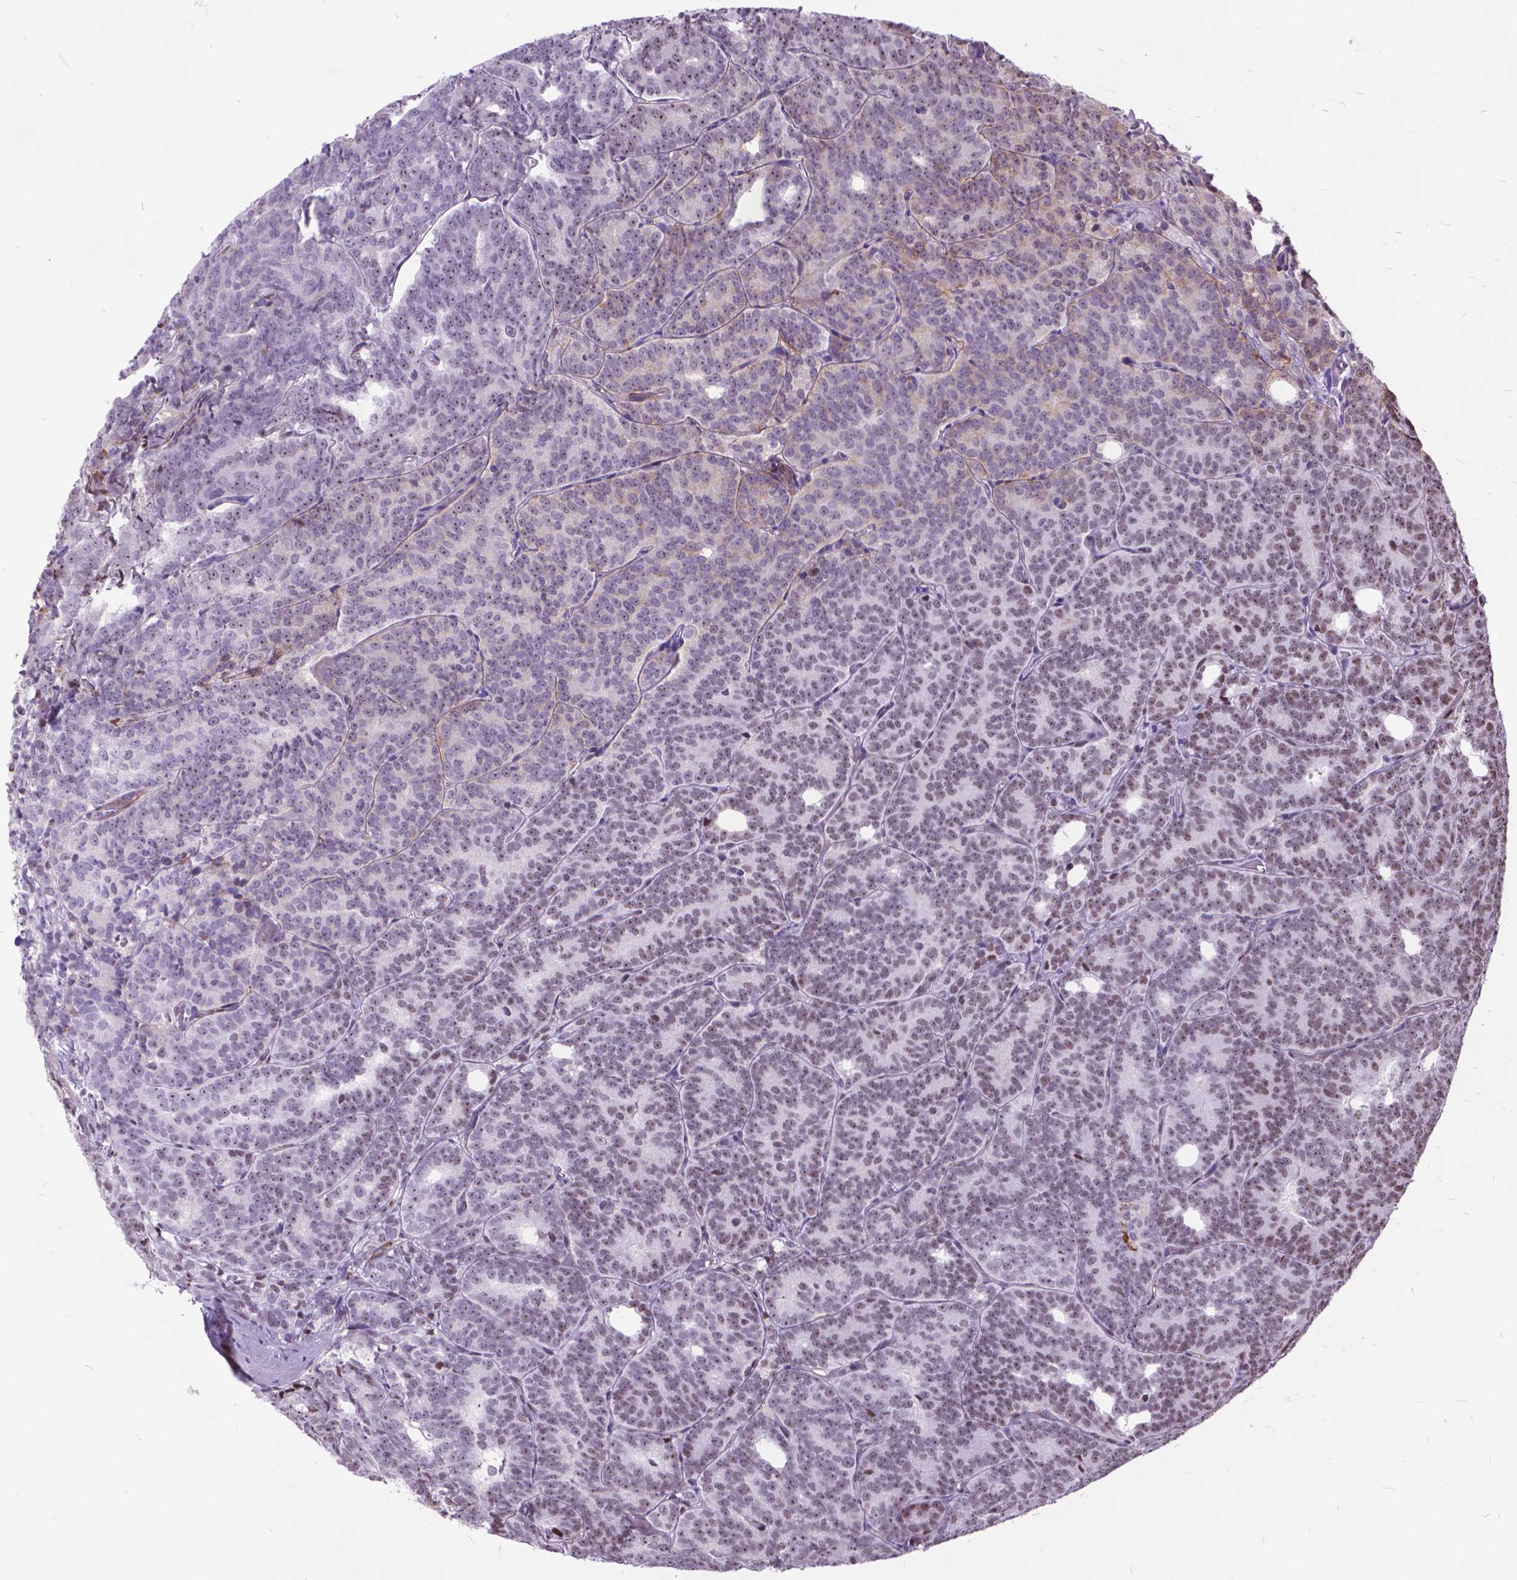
{"staining": {"intensity": "weak", "quantity": "<25%", "location": "nuclear"}, "tissue": "prostate cancer", "cell_type": "Tumor cells", "image_type": "cancer", "snomed": [{"axis": "morphology", "description": "Adenocarcinoma, High grade"}, {"axis": "topography", "description": "Prostate"}], "caption": "This is an immunohistochemistry photomicrograph of human prostate high-grade adenocarcinoma. There is no expression in tumor cells.", "gene": "POLE4", "patient": {"sex": "male", "age": 53}}